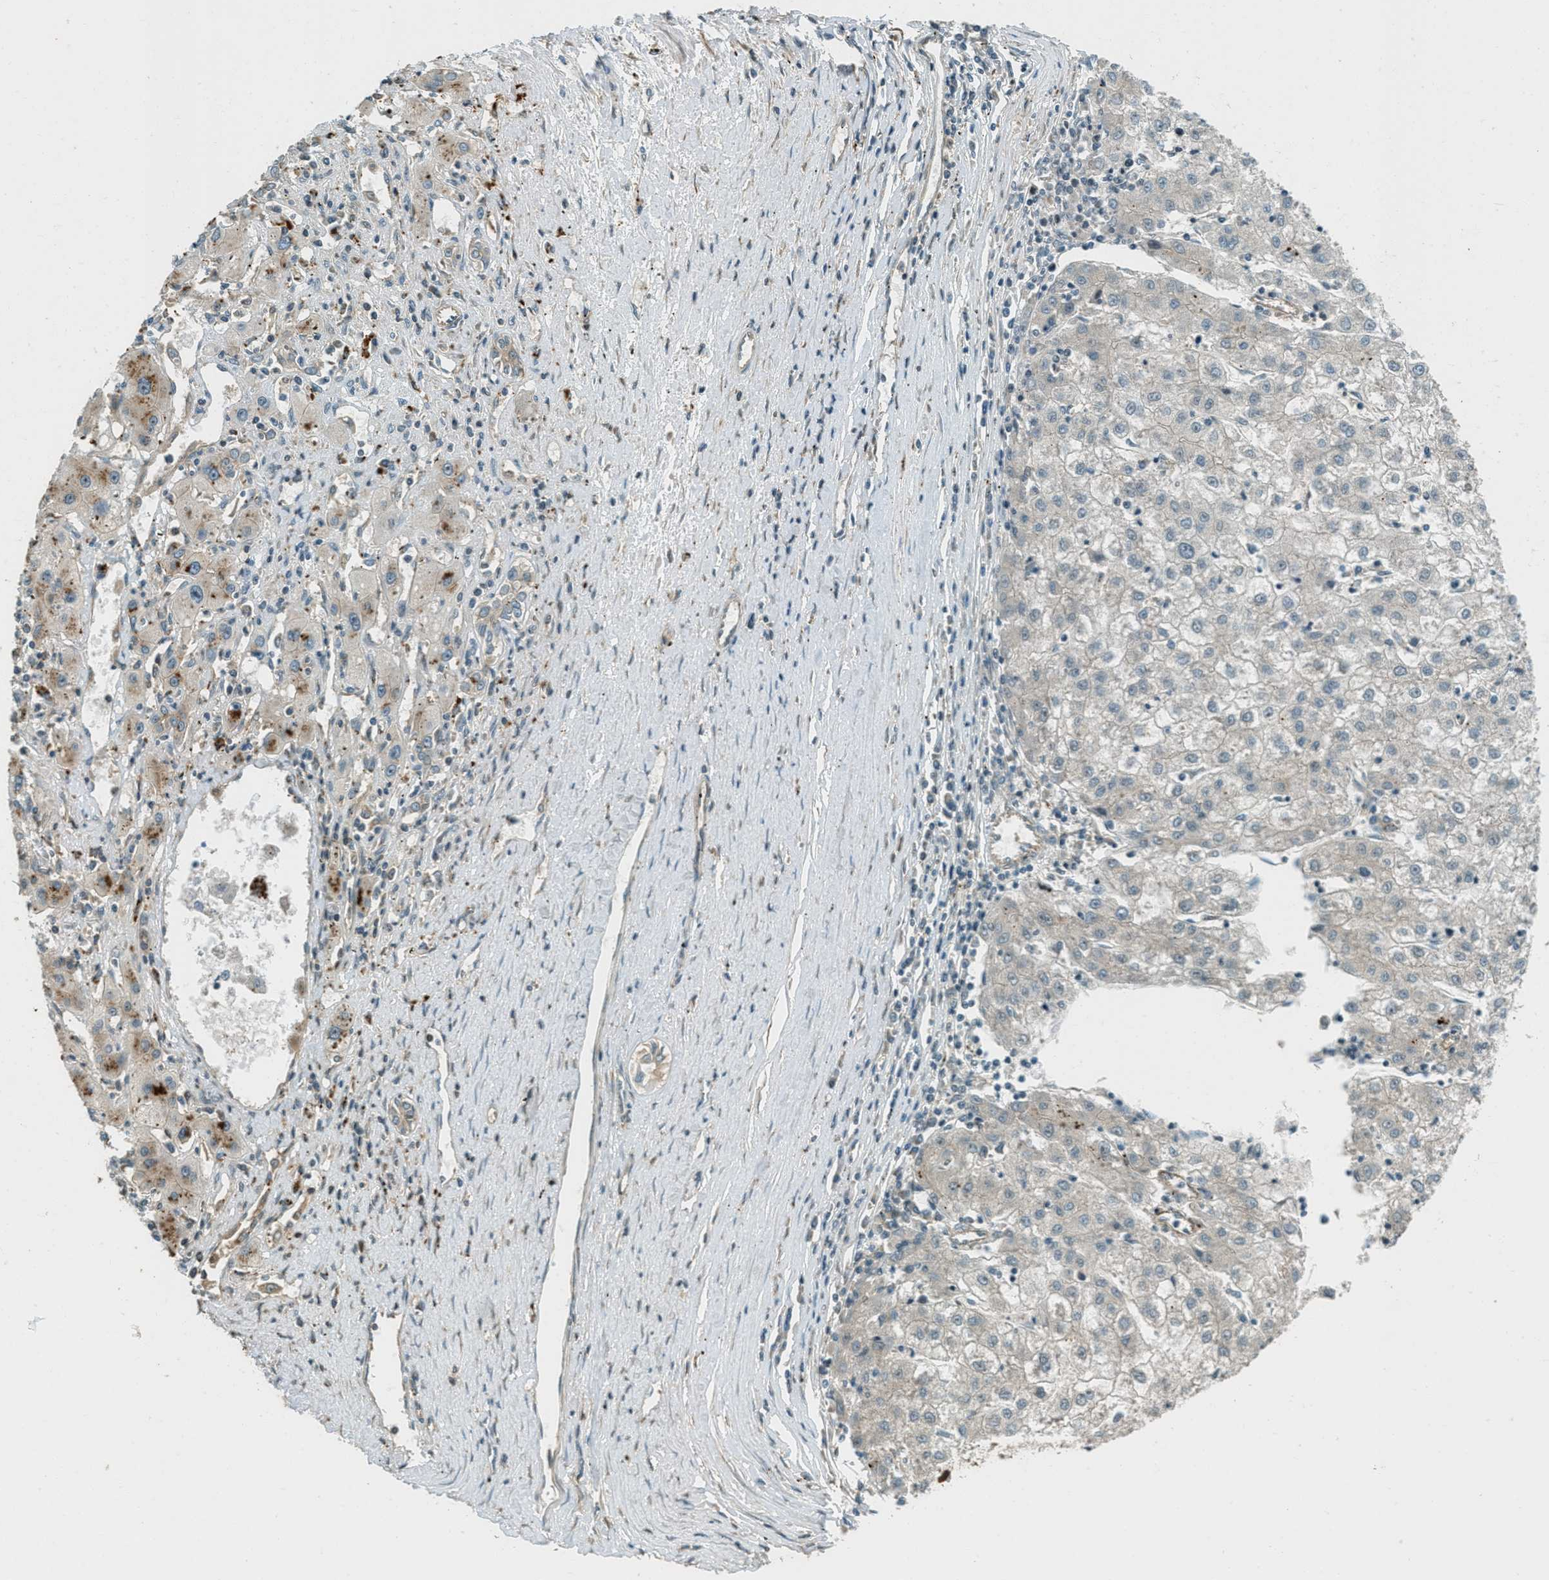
{"staining": {"intensity": "negative", "quantity": "none", "location": "none"}, "tissue": "liver cancer", "cell_type": "Tumor cells", "image_type": "cancer", "snomed": [{"axis": "morphology", "description": "Carcinoma, Hepatocellular, NOS"}, {"axis": "topography", "description": "Liver"}], "caption": "High magnification brightfield microscopy of liver hepatocellular carcinoma stained with DAB (brown) and counterstained with hematoxylin (blue): tumor cells show no significant expression.", "gene": "PTPN23", "patient": {"sex": "male", "age": 72}}